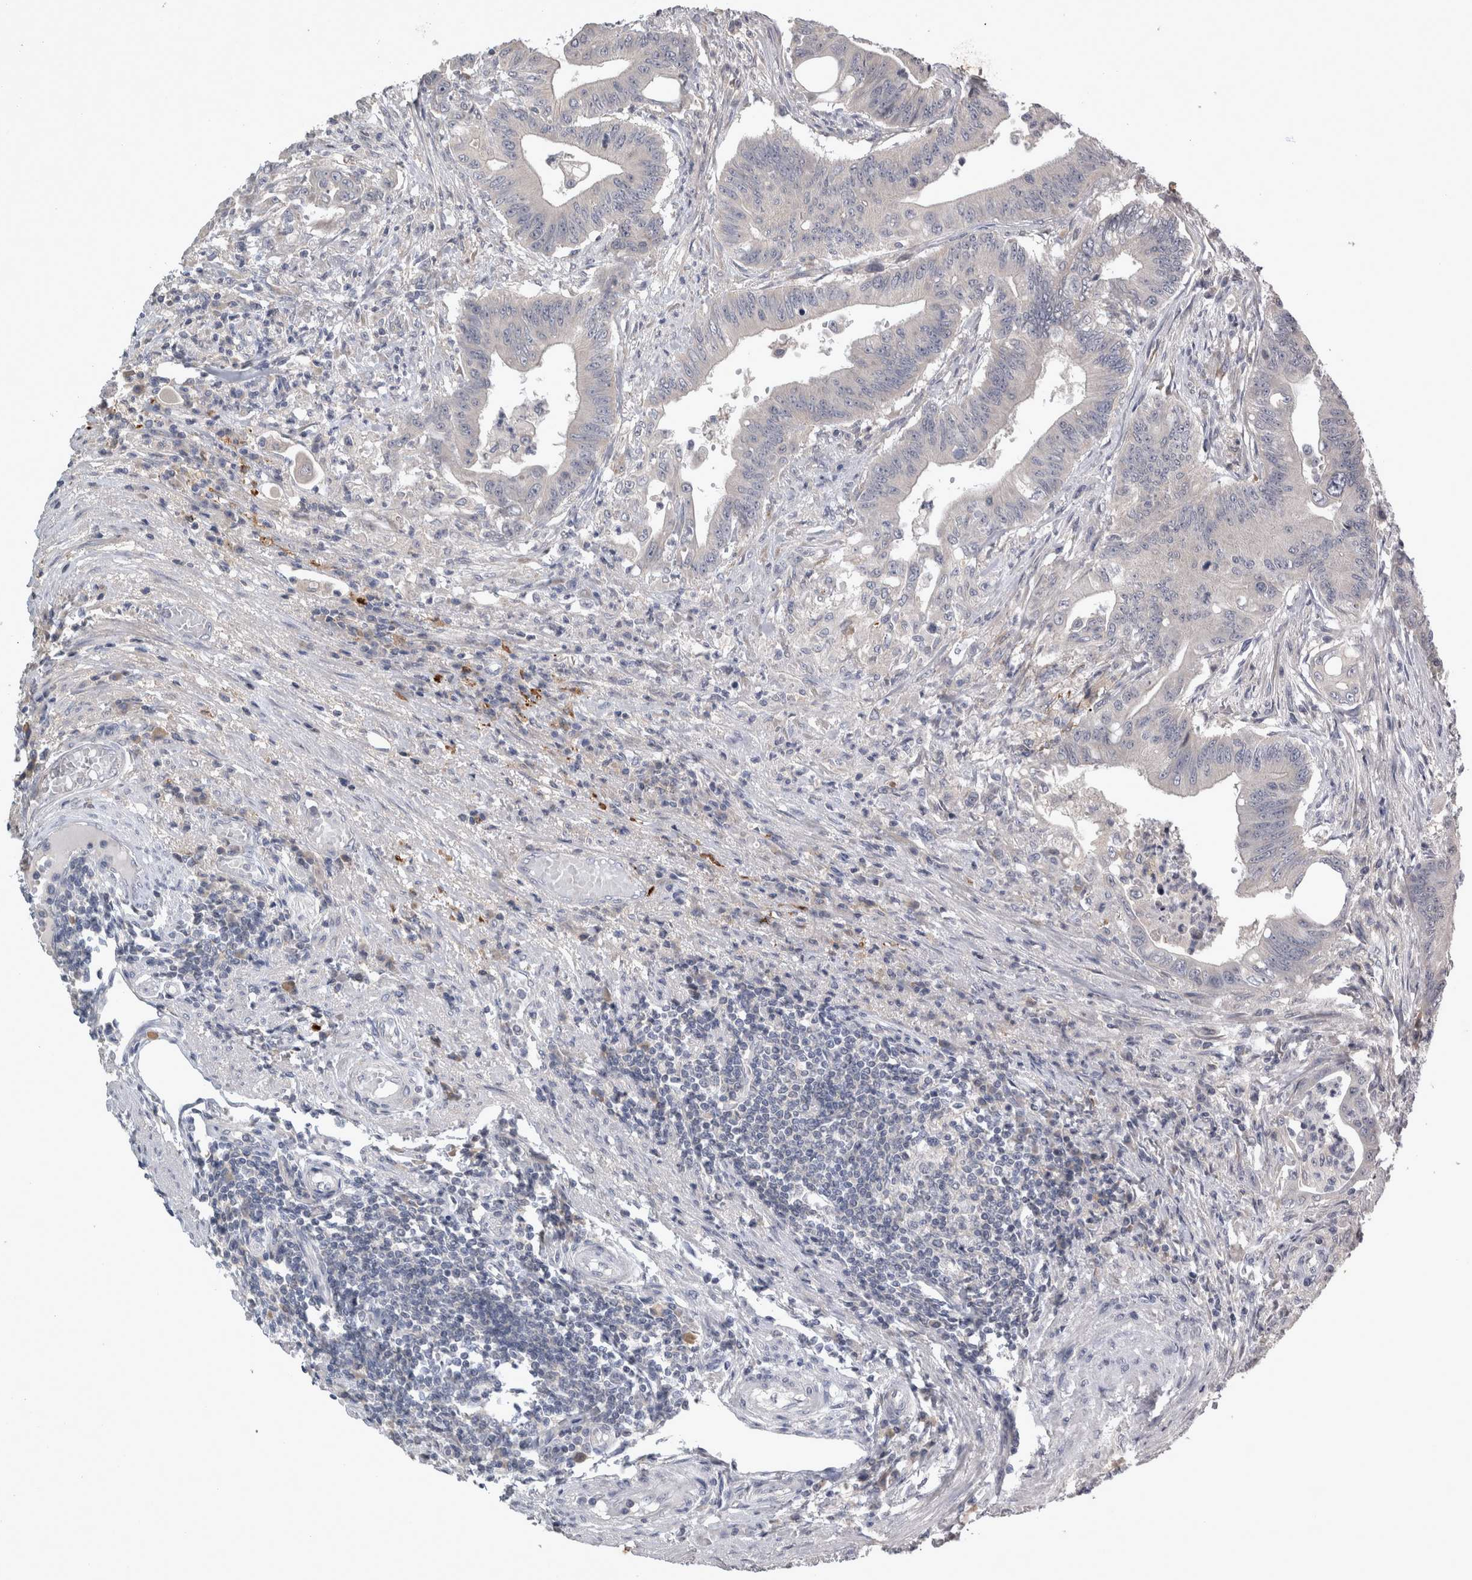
{"staining": {"intensity": "negative", "quantity": "none", "location": "none"}, "tissue": "colorectal cancer", "cell_type": "Tumor cells", "image_type": "cancer", "snomed": [{"axis": "morphology", "description": "Adenoma, NOS"}, {"axis": "morphology", "description": "Adenocarcinoma, NOS"}, {"axis": "topography", "description": "Colon"}], "caption": "High magnification brightfield microscopy of colorectal cancer (adenocarcinoma) stained with DAB (brown) and counterstained with hematoxylin (blue): tumor cells show no significant expression. (DAB (3,3'-diaminobenzidine) IHC visualized using brightfield microscopy, high magnification).", "gene": "SLC22A11", "patient": {"sex": "male", "age": 79}}